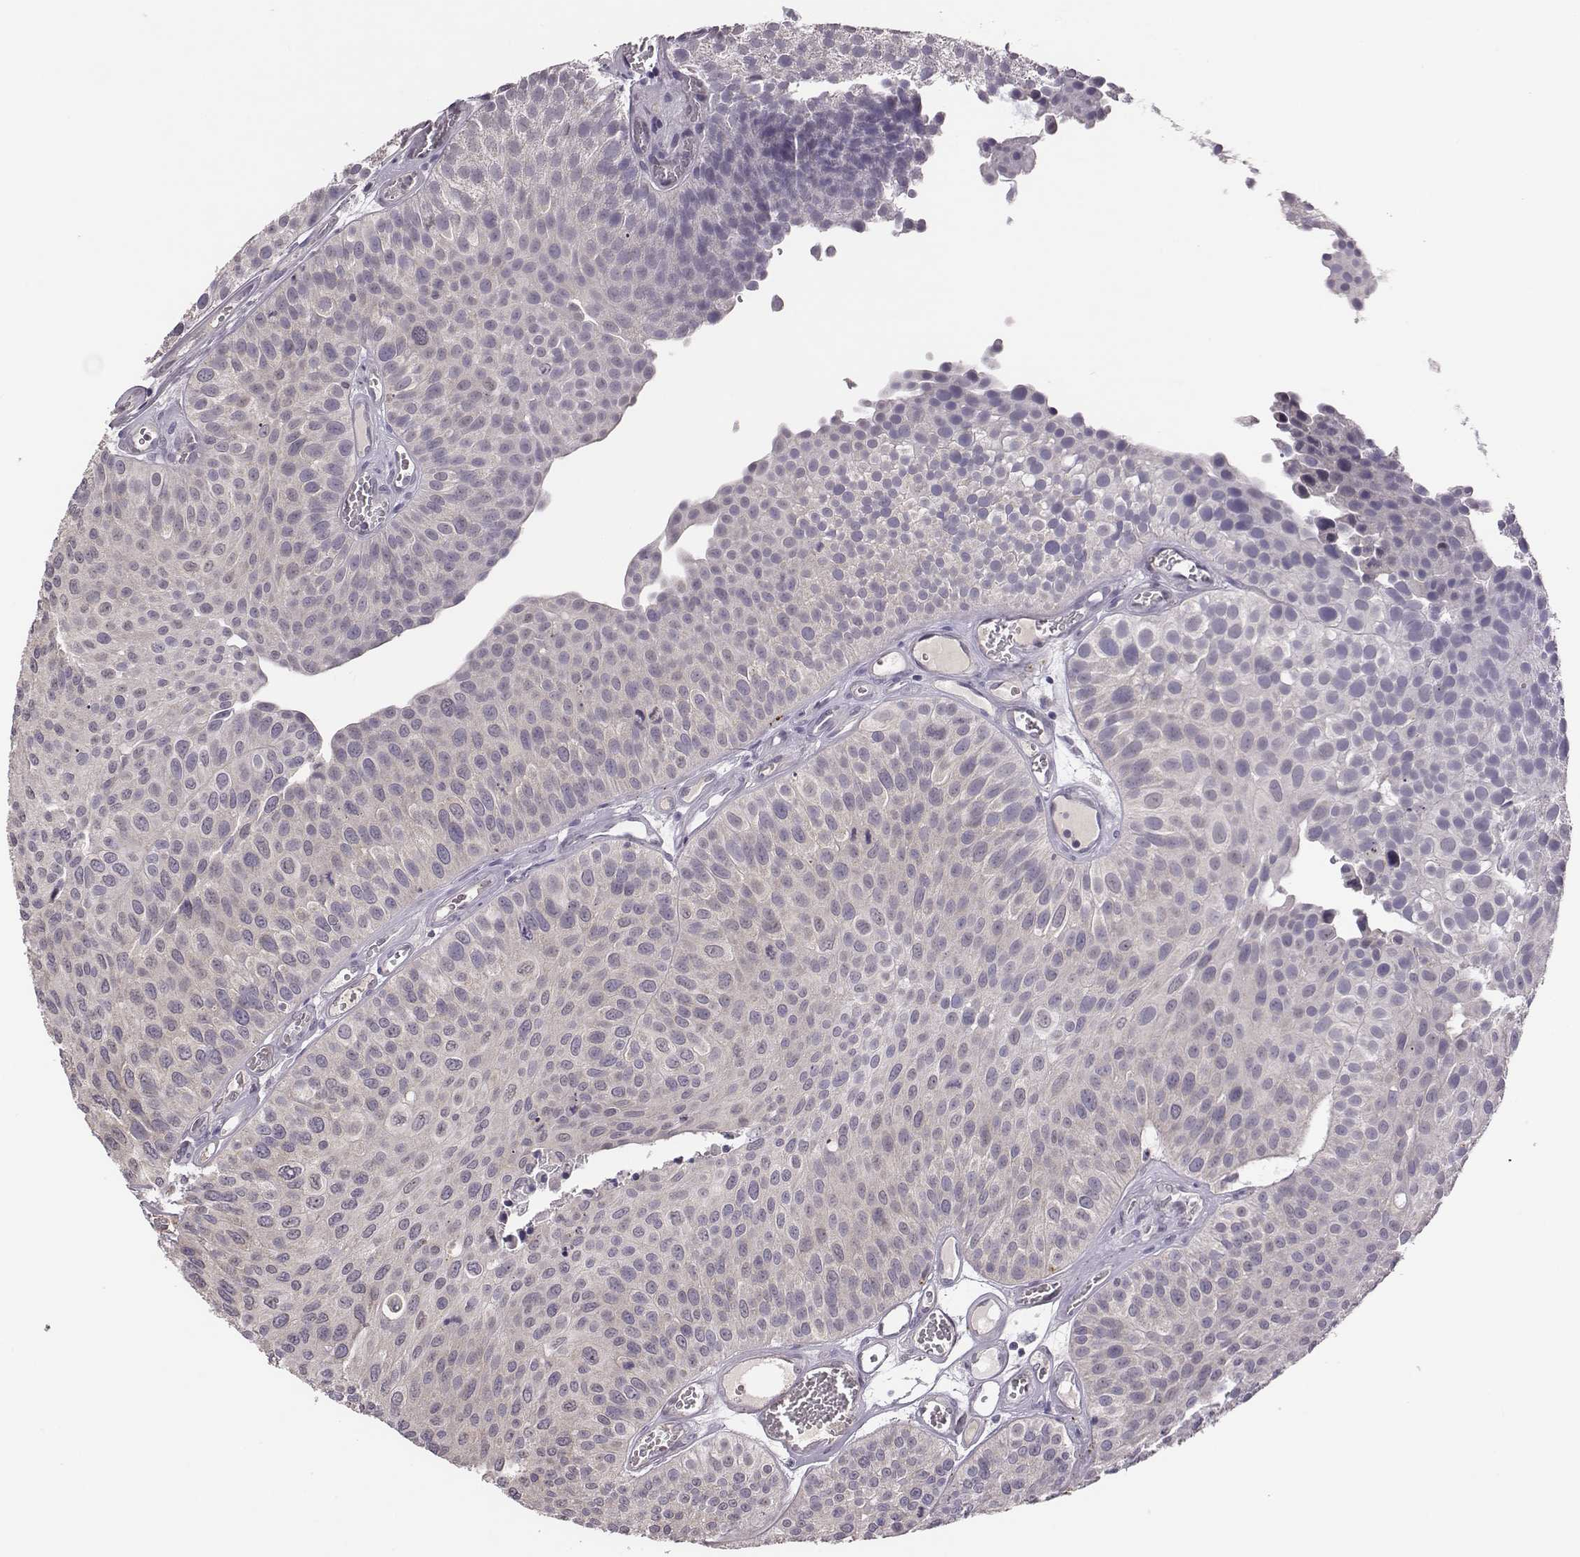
{"staining": {"intensity": "negative", "quantity": "none", "location": "none"}, "tissue": "urothelial cancer", "cell_type": "Tumor cells", "image_type": "cancer", "snomed": [{"axis": "morphology", "description": "Urothelial carcinoma, Low grade"}, {"axis": "topography", "description": "Urinary bladder"}], "caption": "Tumor cells are negative for protein expression in human low-grade urothelial carcinoma. (DAB (3,3'-diaminobenzidine) IHC visualized using brightfield microscopy, high magnification).", "gene": "KMO", "patient": {"sex": "female", "age": 87}}